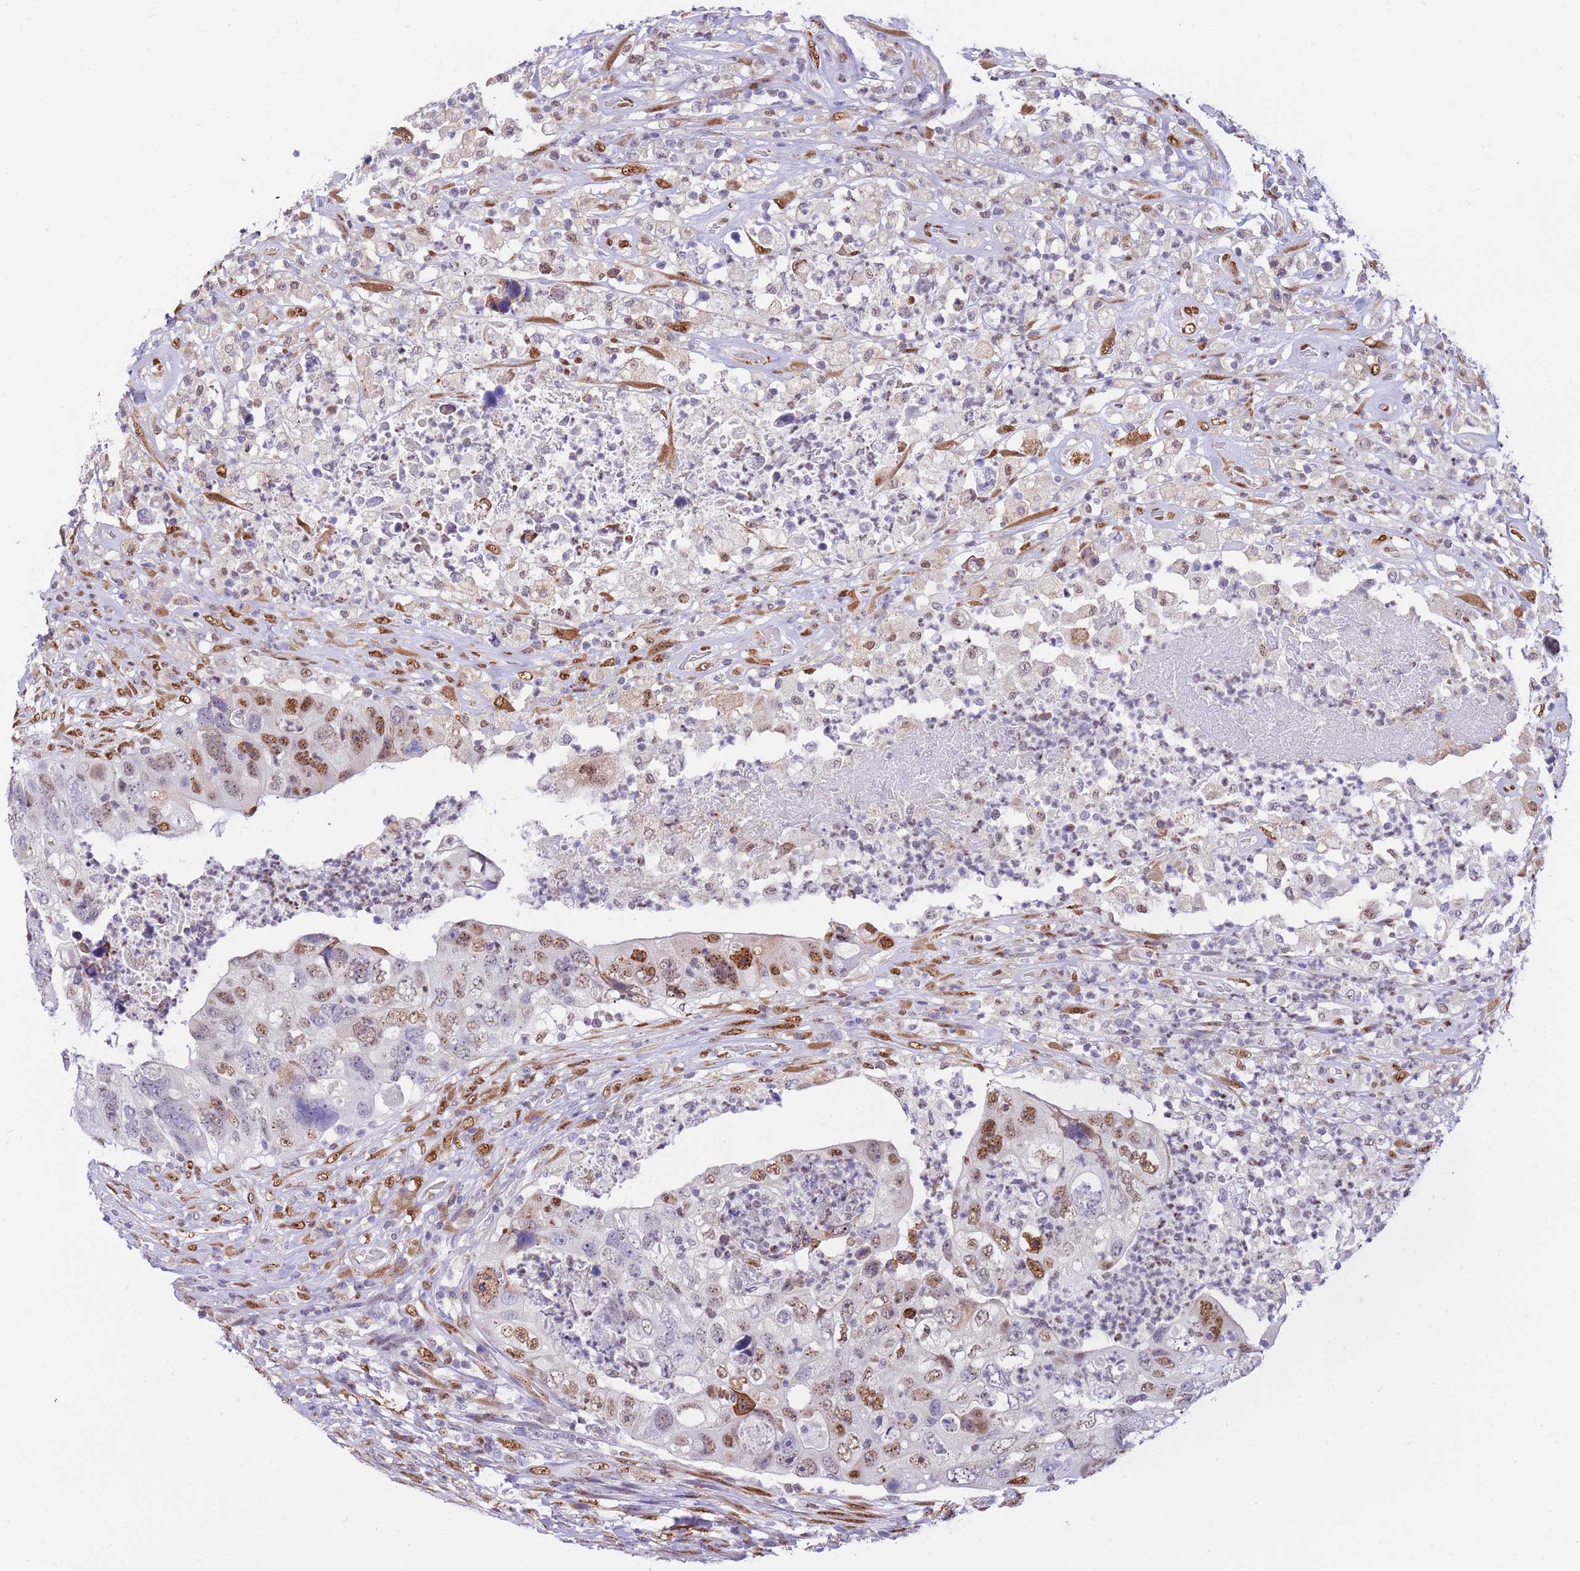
{"staining": {"intensity": "moderate", "quantity": "25%-75%", "location": "nuclear"}, "tissue": "colorectal cancer", "cell_type": "Tumor cells", "image_type": "cancer", "snomed": [{"axis": "morphology", "description": "Adenocarcinoma, NOS"}, {"axis": "topography", "description": "Rectum"}], "caption": "A histopathology image of human colorectal cancer stained for a protein reveals moderate nuclear brown staining in tumor cells.", "gene": "FAM153A", "patient": {"sex": "male", "age": 59}}